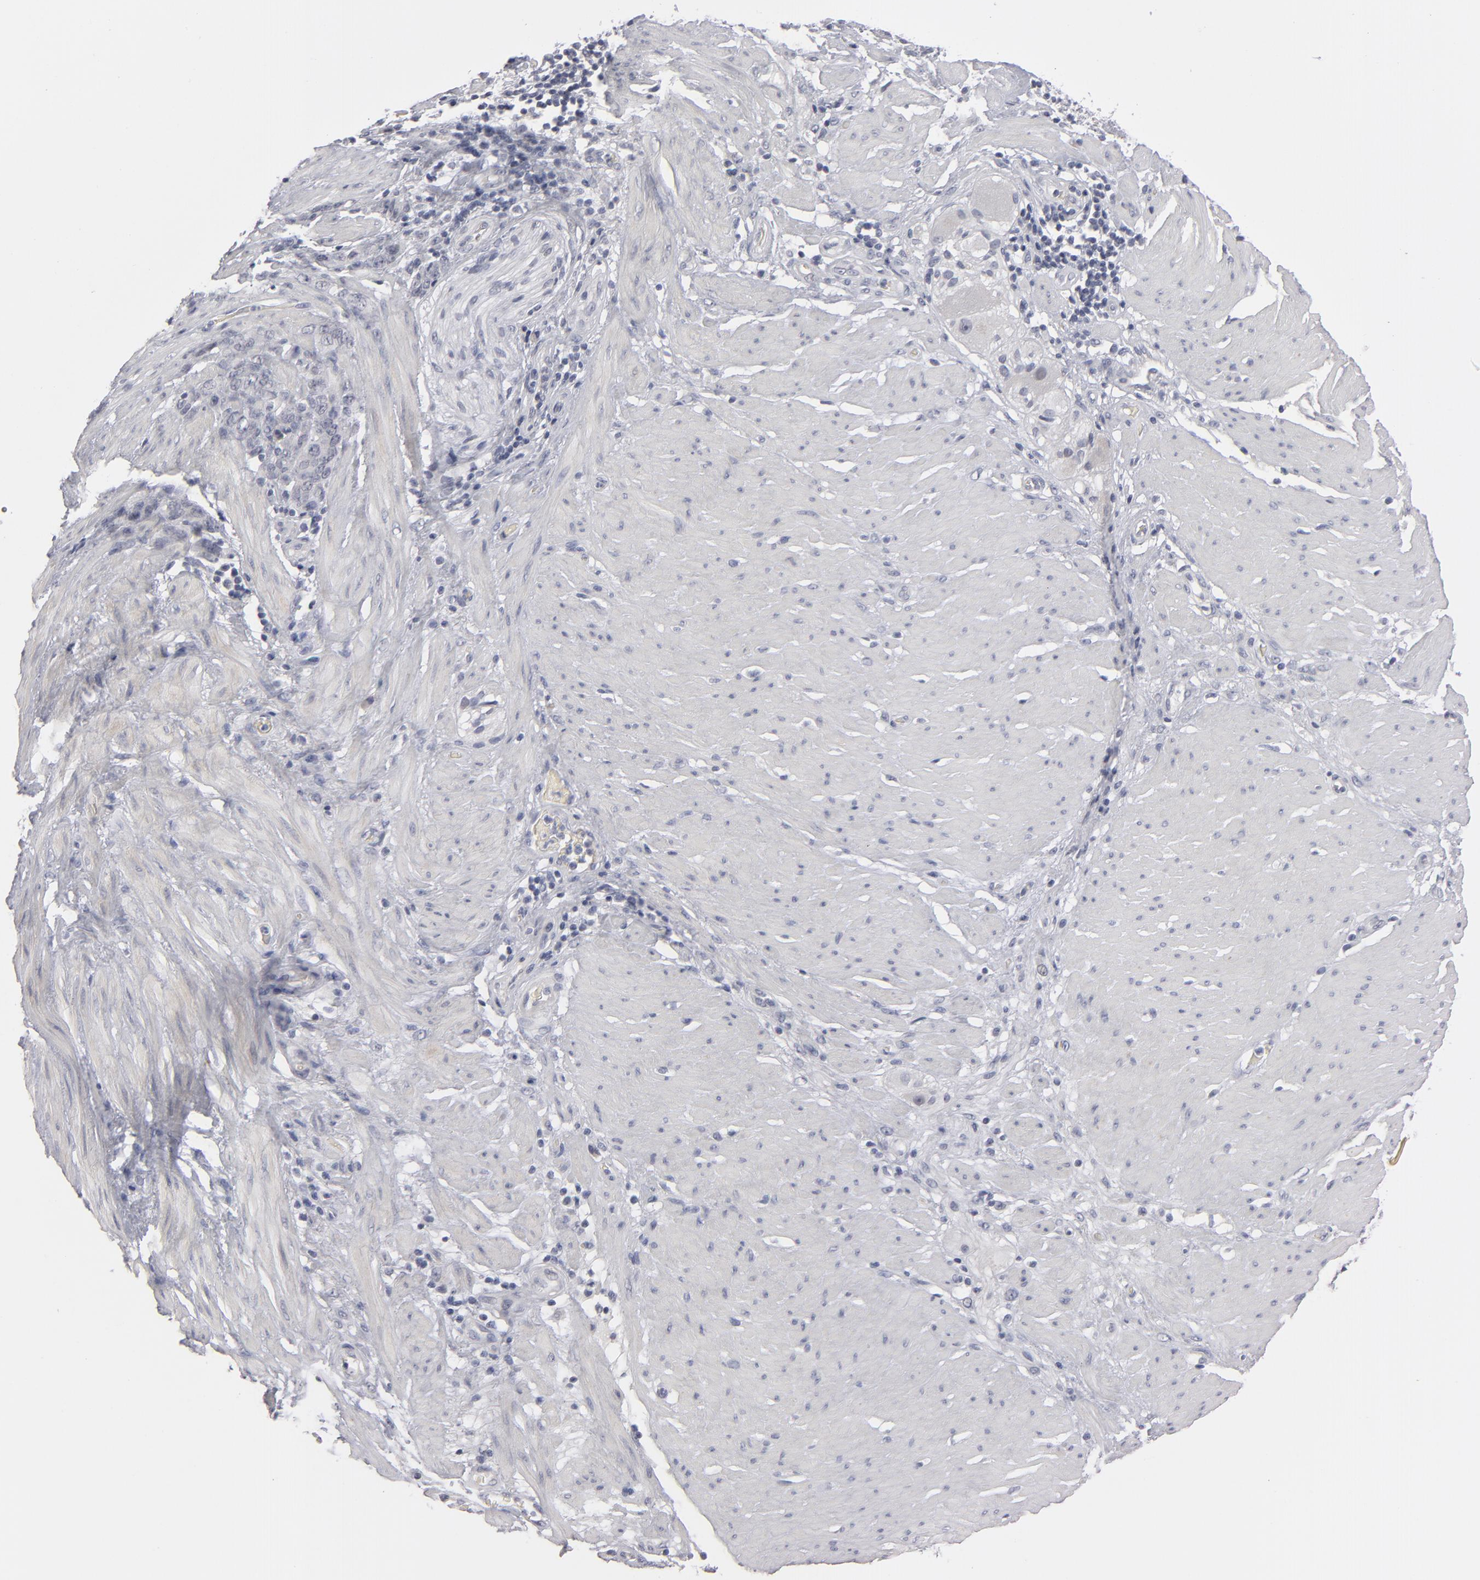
{"staining": {"intensity": "negative", "quantity": "none", "location": "none"}, "tissue": "stomach cancer", "cell_type": "Tumor cells", "image_type": "cancer", "snomed": [{"axis": "morphology", "description": "Adenocarcinoma, NOS"}, {"axis": "topography", "description": "Stomach, lower"}], "caption": "Immunohistochemistry photomicrograph of human stomach adenocarcinoma stained for a protein (brown), which reveals no positivity in tumor cells.", "gene": "KIAA1210", "patient": {"sex": "male", "age": 88}}